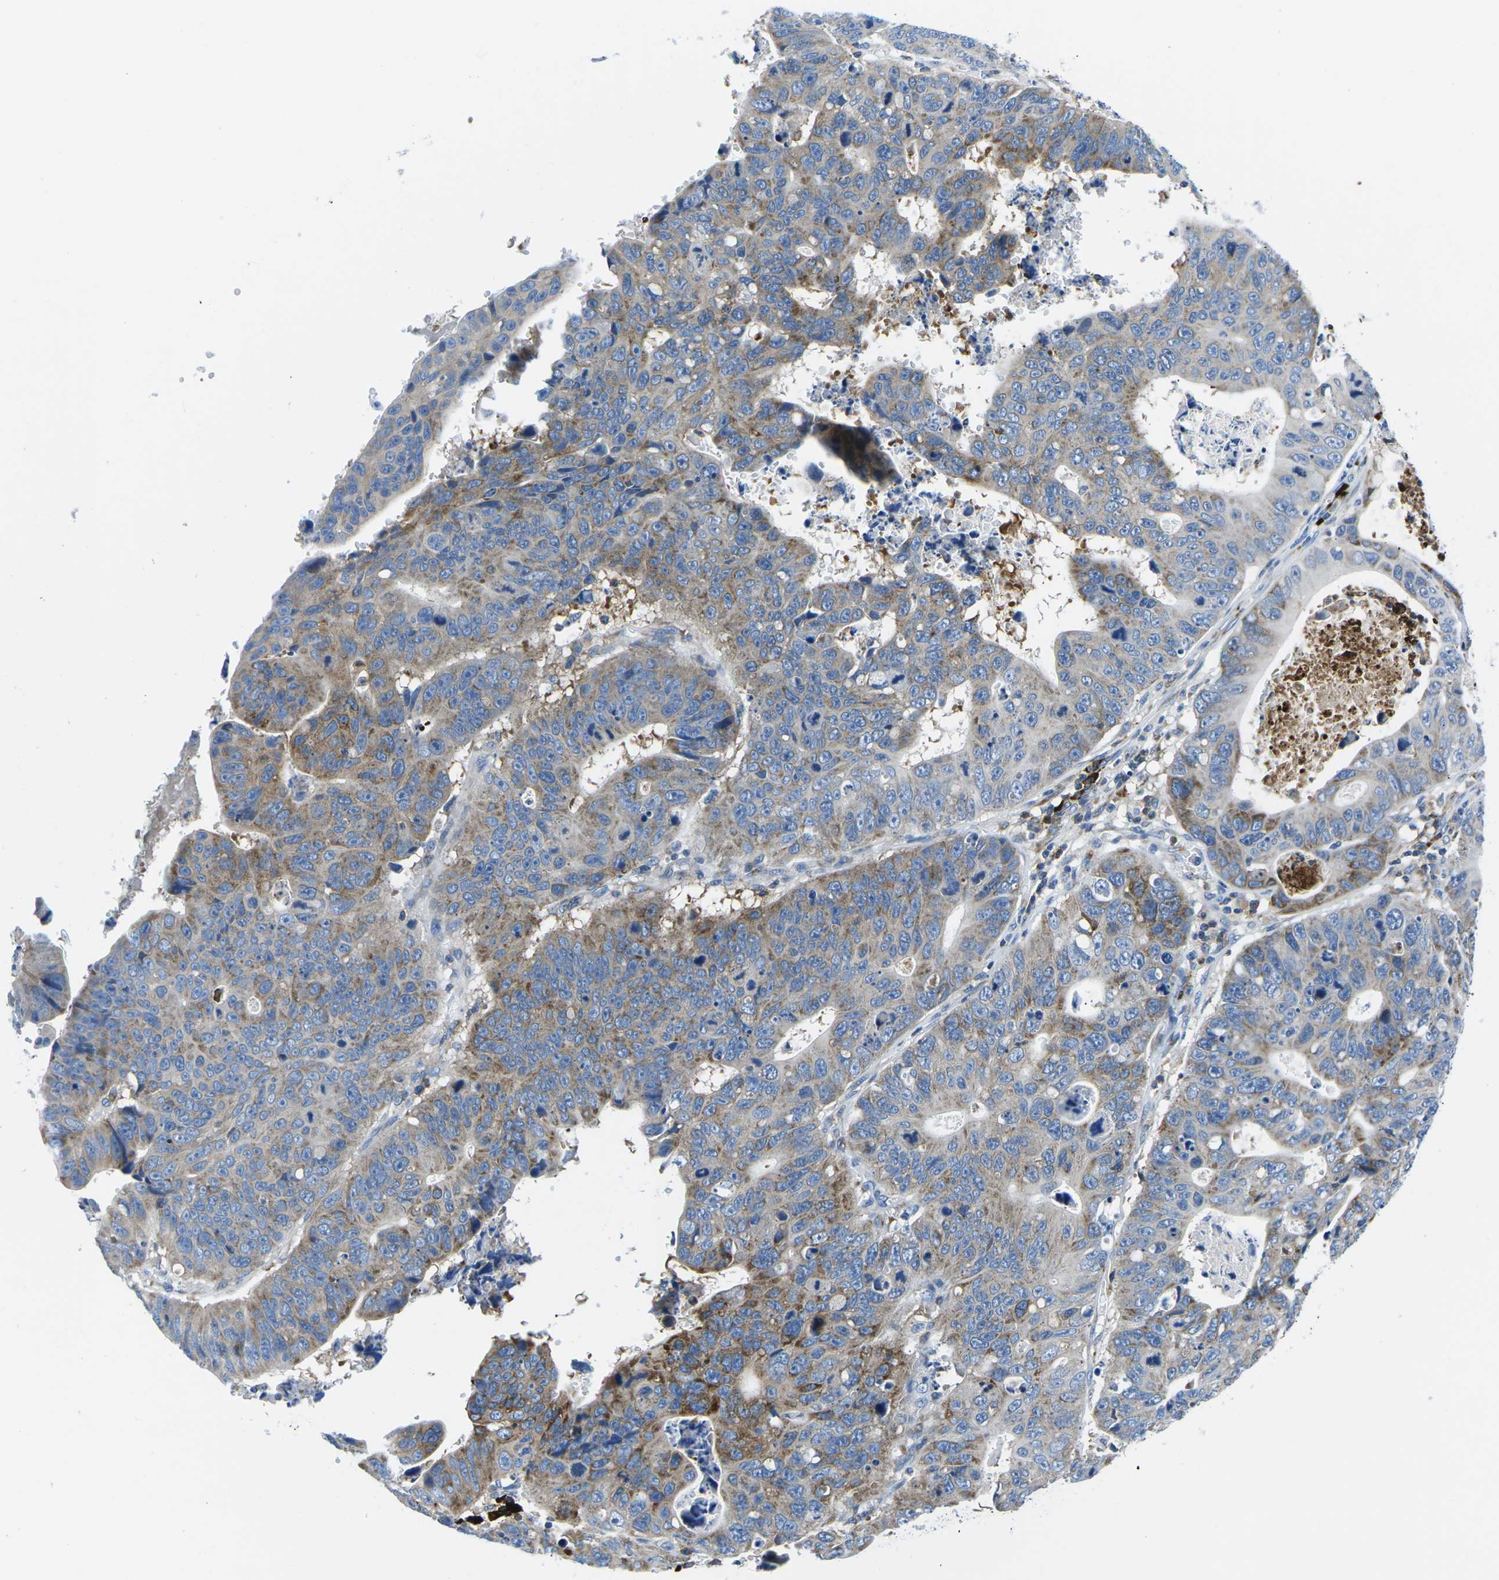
{"staining": {"intensity": "weak", "quantity": "25%-75%", "location": "cytoplasmic/membranous"}, "tissue": "stomach cancer", "cell_type": "Tumor cells", "image_type": "cancer", "snomed": [{"axis": "morphology", "description": "Adenocarcinoma, NOS"}, {"axis": "topography", "description": "Stomach"}], "caption": "The micrograph reveals a brown stain indicating the presence of a protein in the cytoplasmic/membranous of tumor cells in stomach cancer (adenocarcinoma).", "gene": "MC4R", "patient": {"sex": "male", "age": 59}}